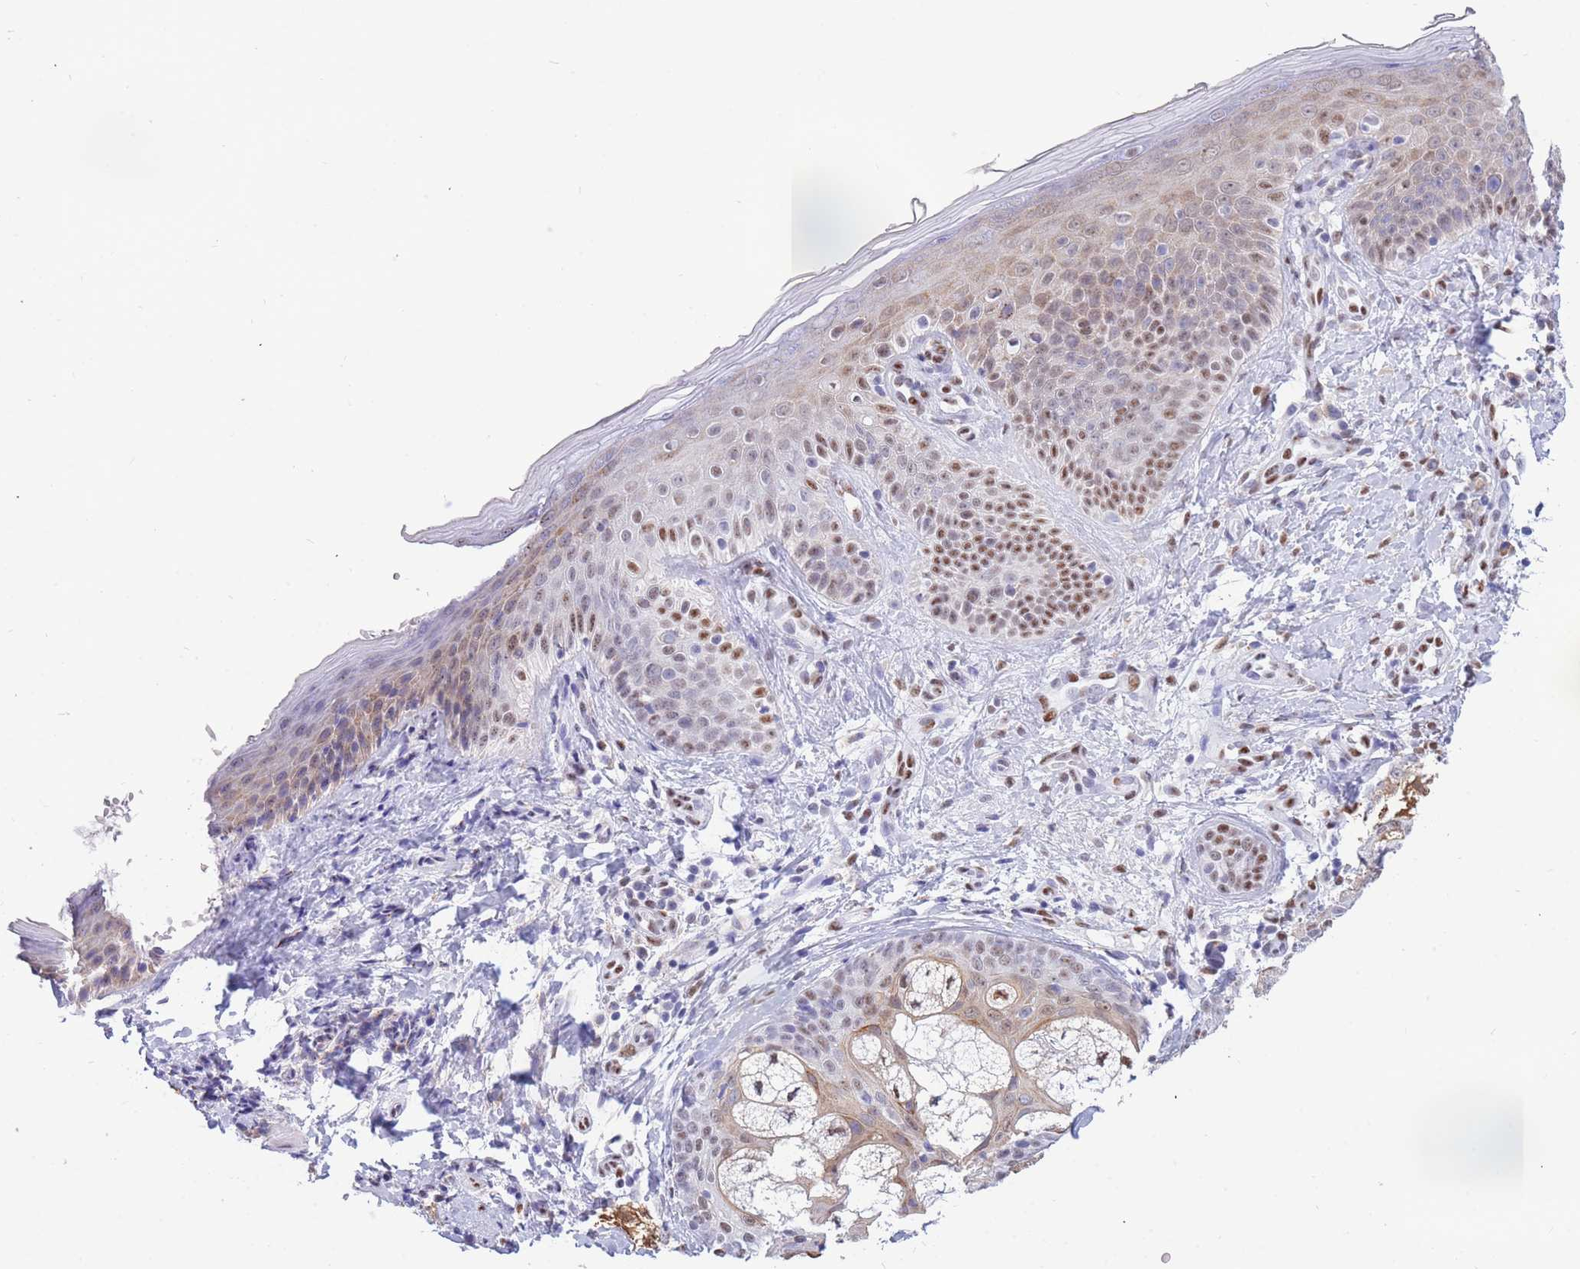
{"staining": {"intensity": "moderate", "quantity": "<25%", "location": "nuclear"}, "tissue": "skin", "cell_type": "Fibroblasts", "image_type": "normal", "snomed": [{"axis": "morphology", "description": "Normal tissue, NOS"}, {"axis": "topography", "description": "Skin"}], "caption": "Immunohistochemical staining of normal skin displays moderate nuclear protein staining in about <25% of fibroblasts. (DAB IHC, brown staining for protein, blue staining for nuclei).", "gene": "FAM153A", "patient": {"sex": "male", "age": 57}}